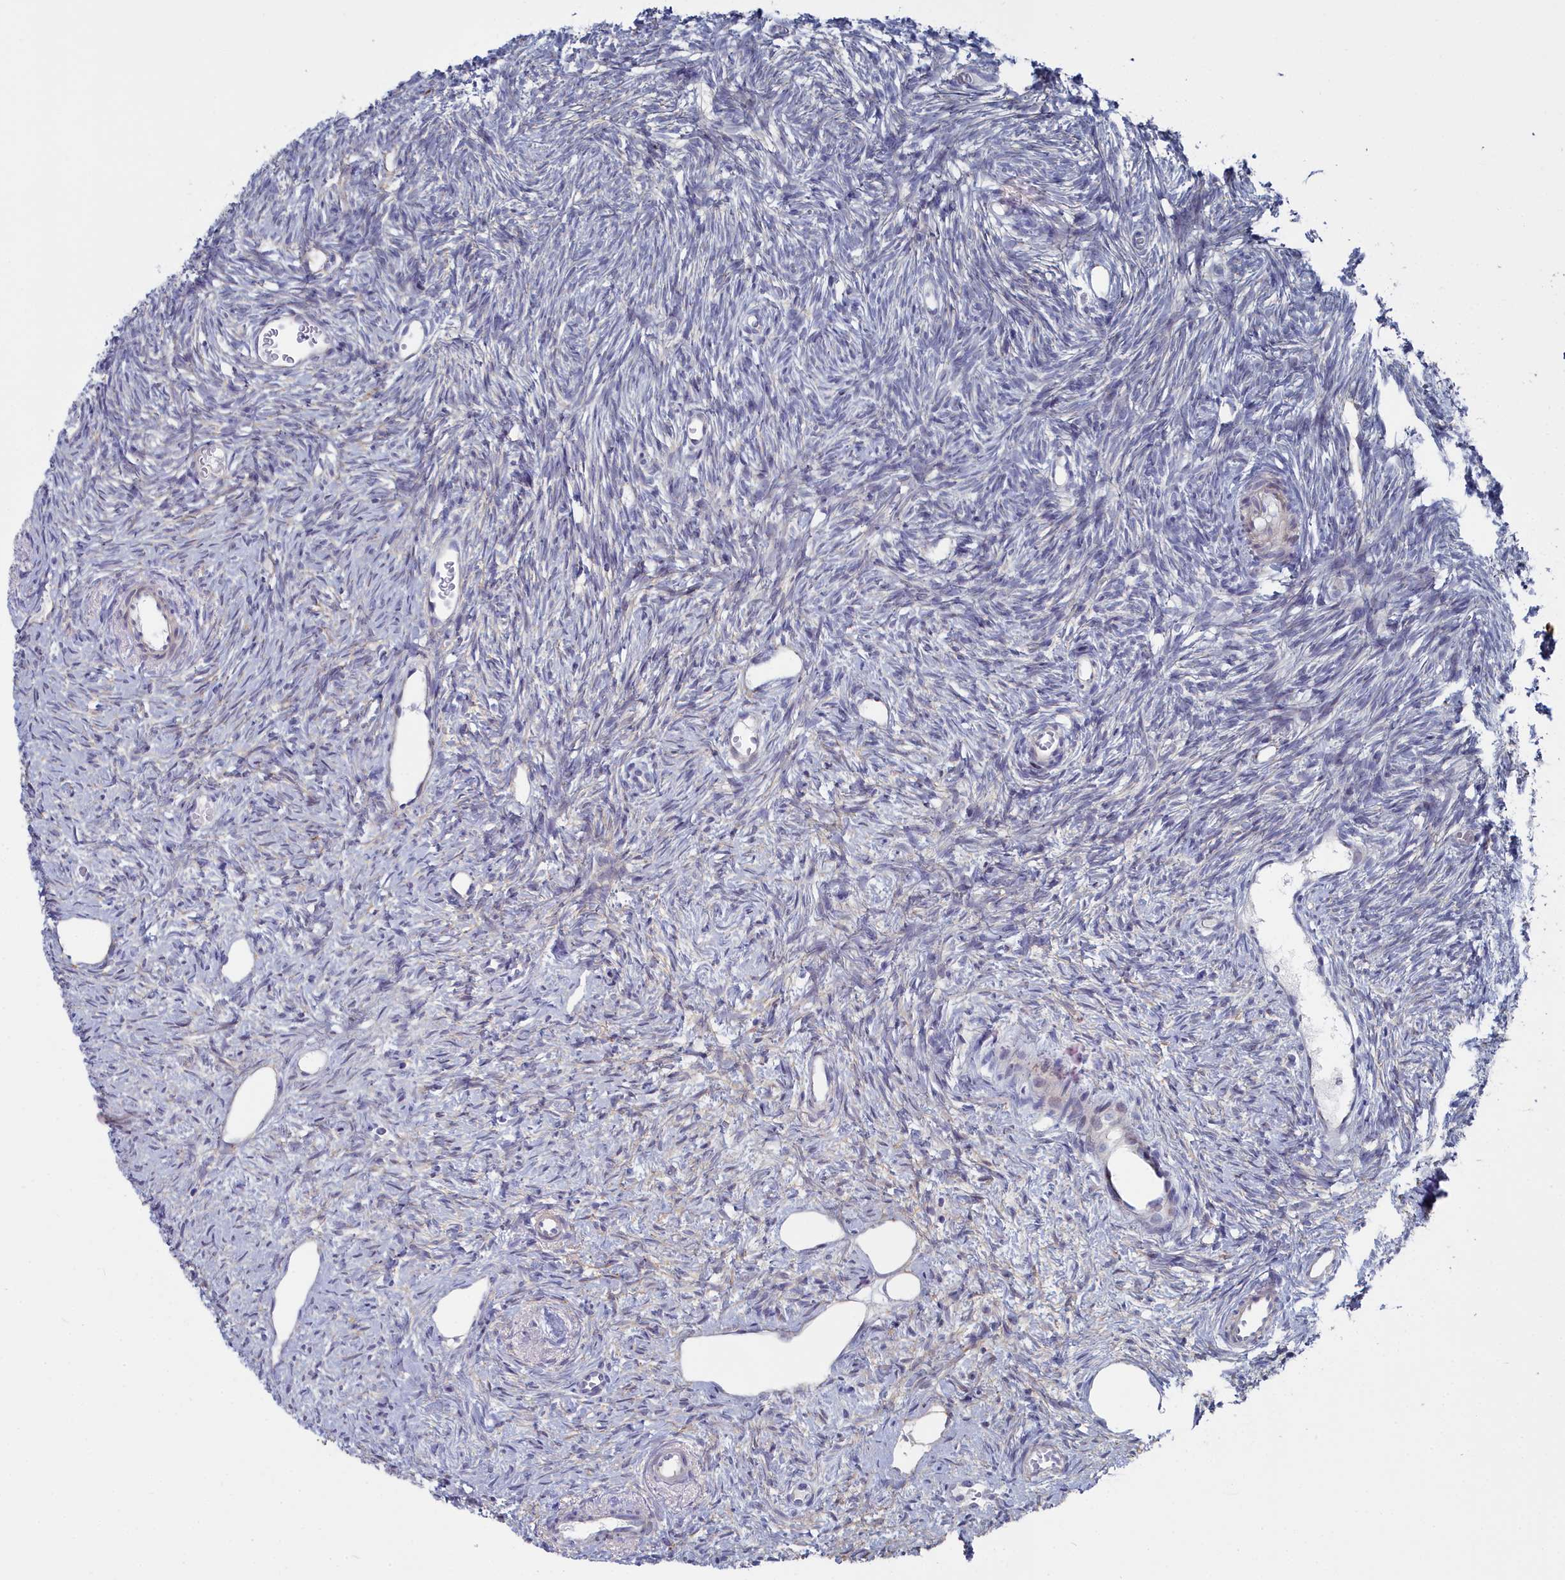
{"staining": {"intensity": "moderate", "quantity": ">75%", "location": "cytoplasmic/membranous"}, "tissue": "ovary", "cell_type": "Follicle cells", "image_type": "normal", "snomed": [{"axis": "morphology", "description": "Normal tissue, NOS"}, {"axis": "topography", "description": "Ovary"}], "caption": "DAB immunohistochemical staining of benign ovary displays moderate cytoplasmic/membranous protein expression in approximately >75% of follicle cells. The staining was performed using DAB, with brown indicating positive protein expression. Nuclei are stained blue with hematoxylin.", "gene": "SHISAL2A", "patient": {"sex": "female", "age": 51}}